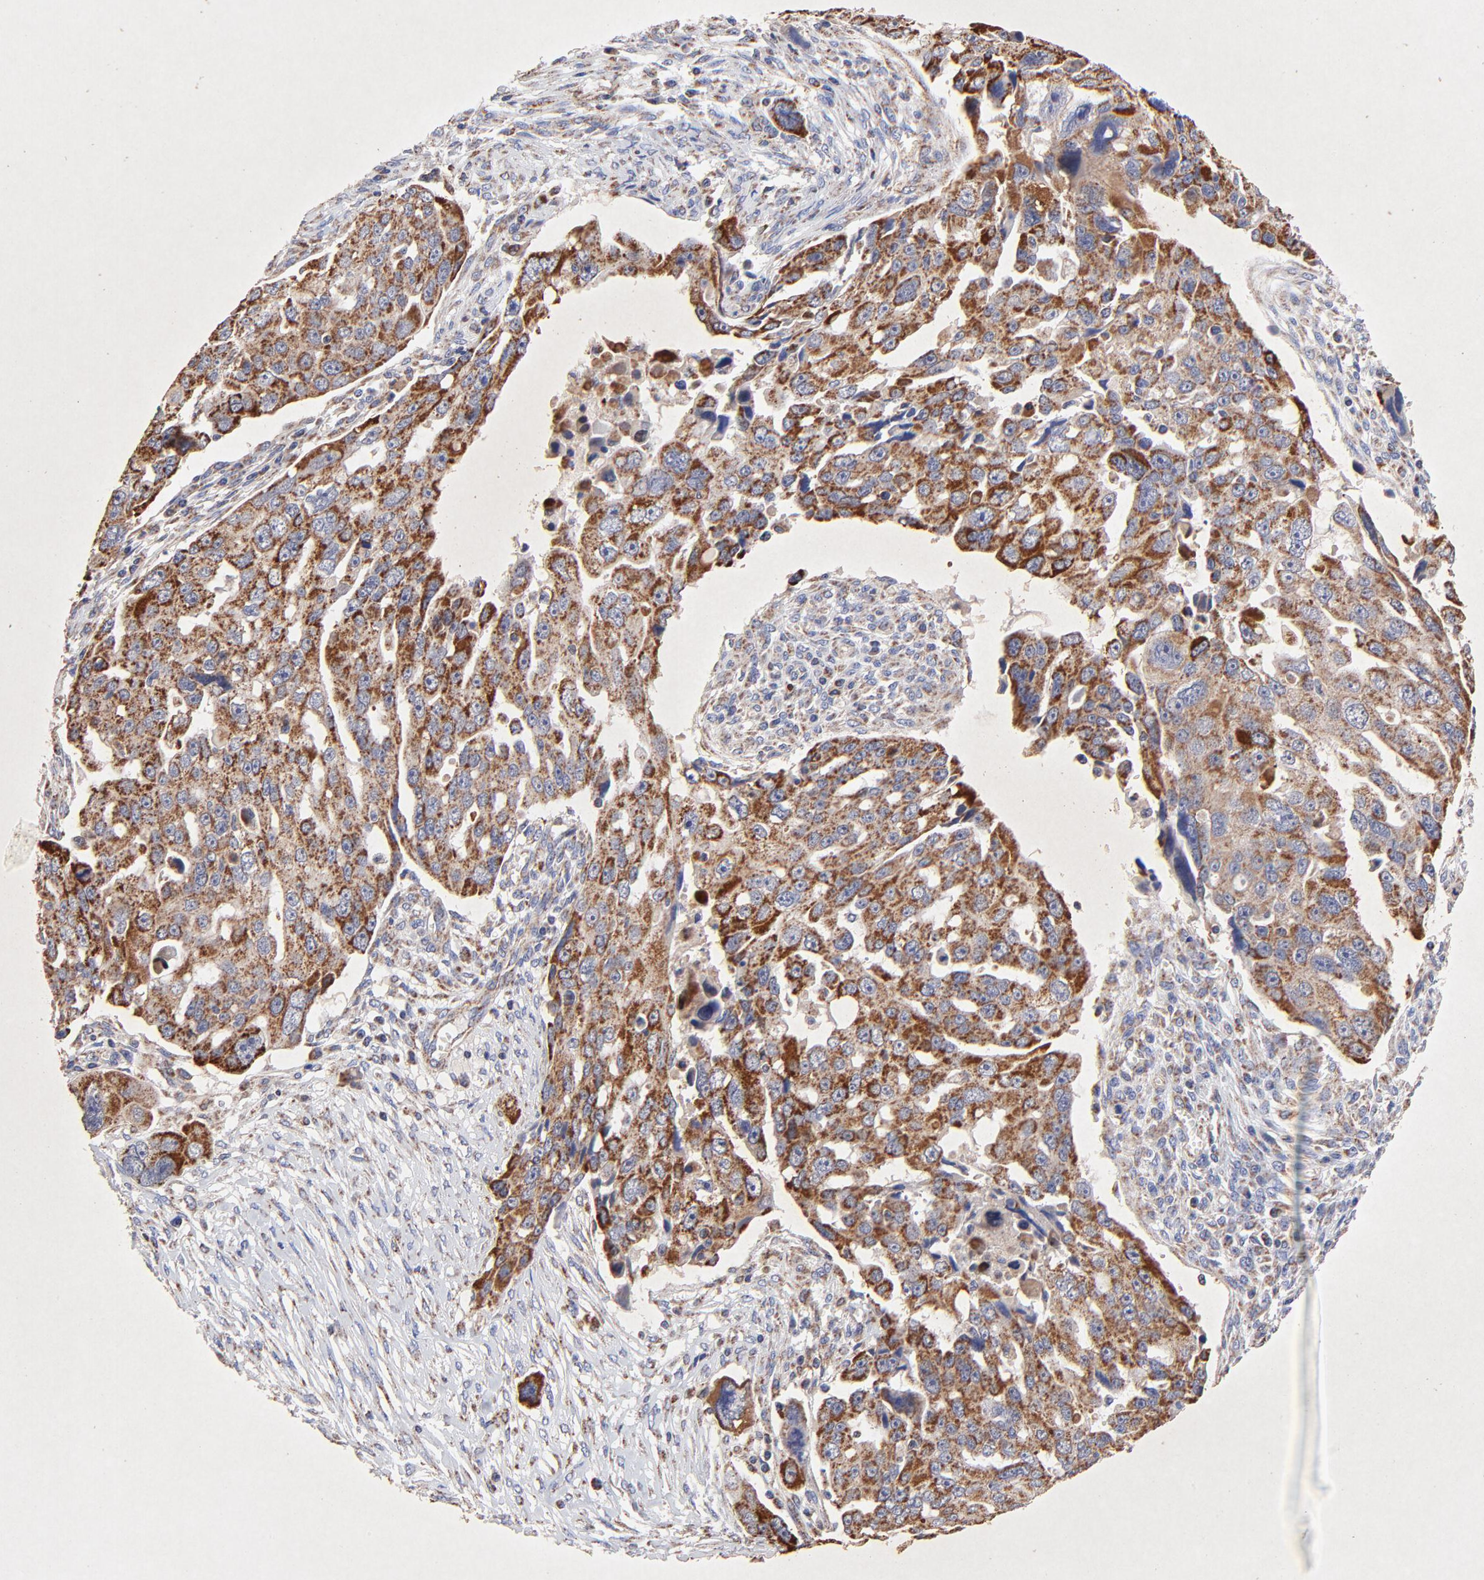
{"staining": {"intensity": "moderate", "quantity": ">75%", "location": "cytoplasmic/membranous"}, "tissue": "ovarian cancer", "cell_type": "Tumor cells", "image_type": "cancer", "snomed": [{"axis": "morphology", "description": "Carcinoma, endometroid"}, {"axis": "topography", "description": "Ovary"}], "caption": "Human ovarian endometroid carcinoma stained for a protein (brown) exhibits moderate cytoplasmic/membranous positive staining in approximately >75% of tumor cells.", "gene": "SSBP1", "patient": {"sex": "female", "age": 75}}